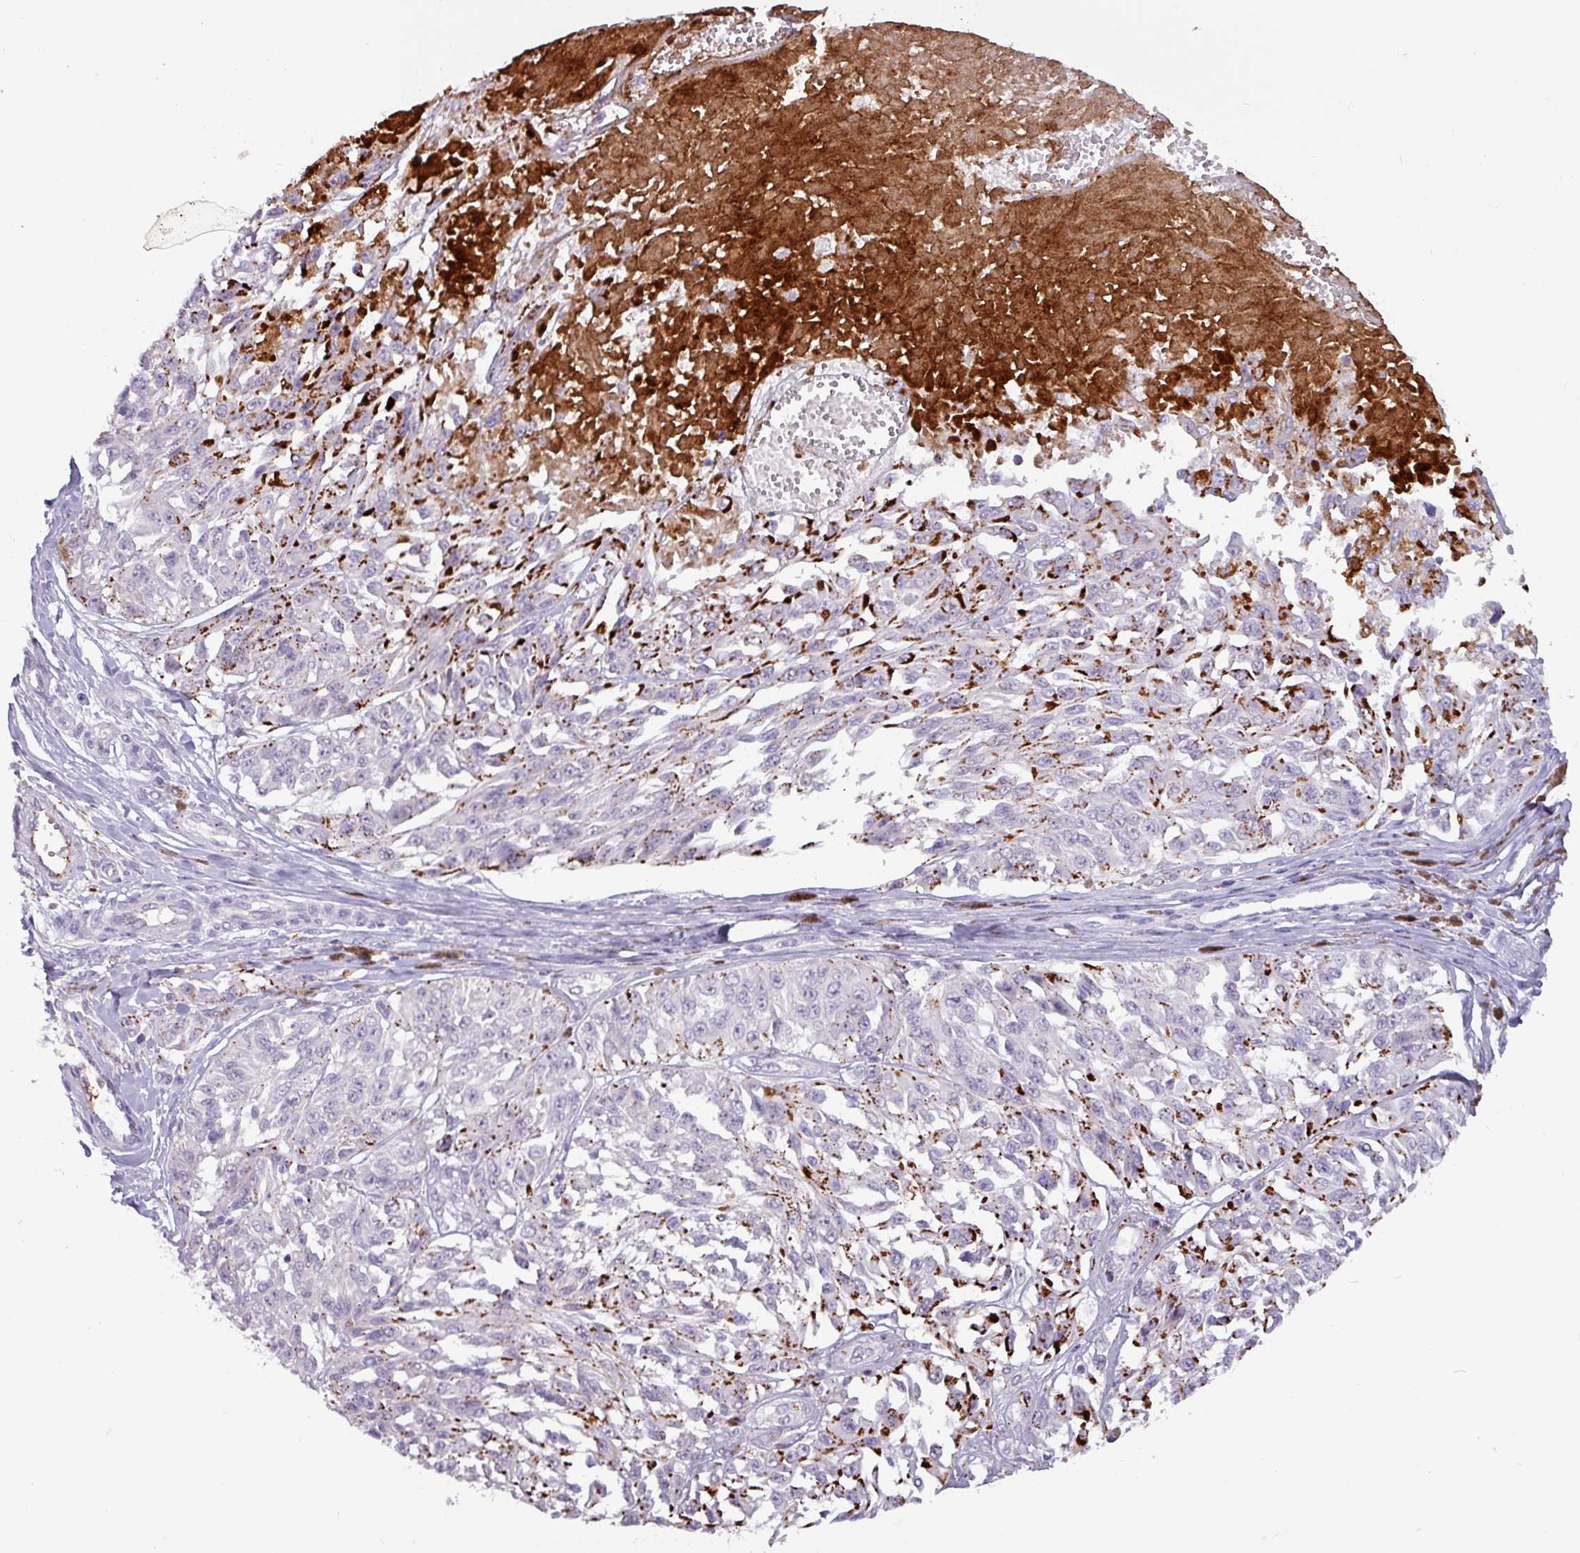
{"staining": {"intensity": "strong", "quantity": "<25%", "location": "cytoplasmic/membranous"}, "tissue": "melanoma", "cell_type": "Tumor cells", "image_type": "cancer", "snomed": [{"axis": "morphology", "description": "Malignant melanoma, NOS"}, {"axis": "topography", "description": "Skin"}], "caption": "The histopathology image shows staining of melanoma, revealing strong cytoplasmic/membranous protein staining (brown color) within tumor cells.", "gene": "PLIN2", "patient": {"sex": "male", "age": 94}}